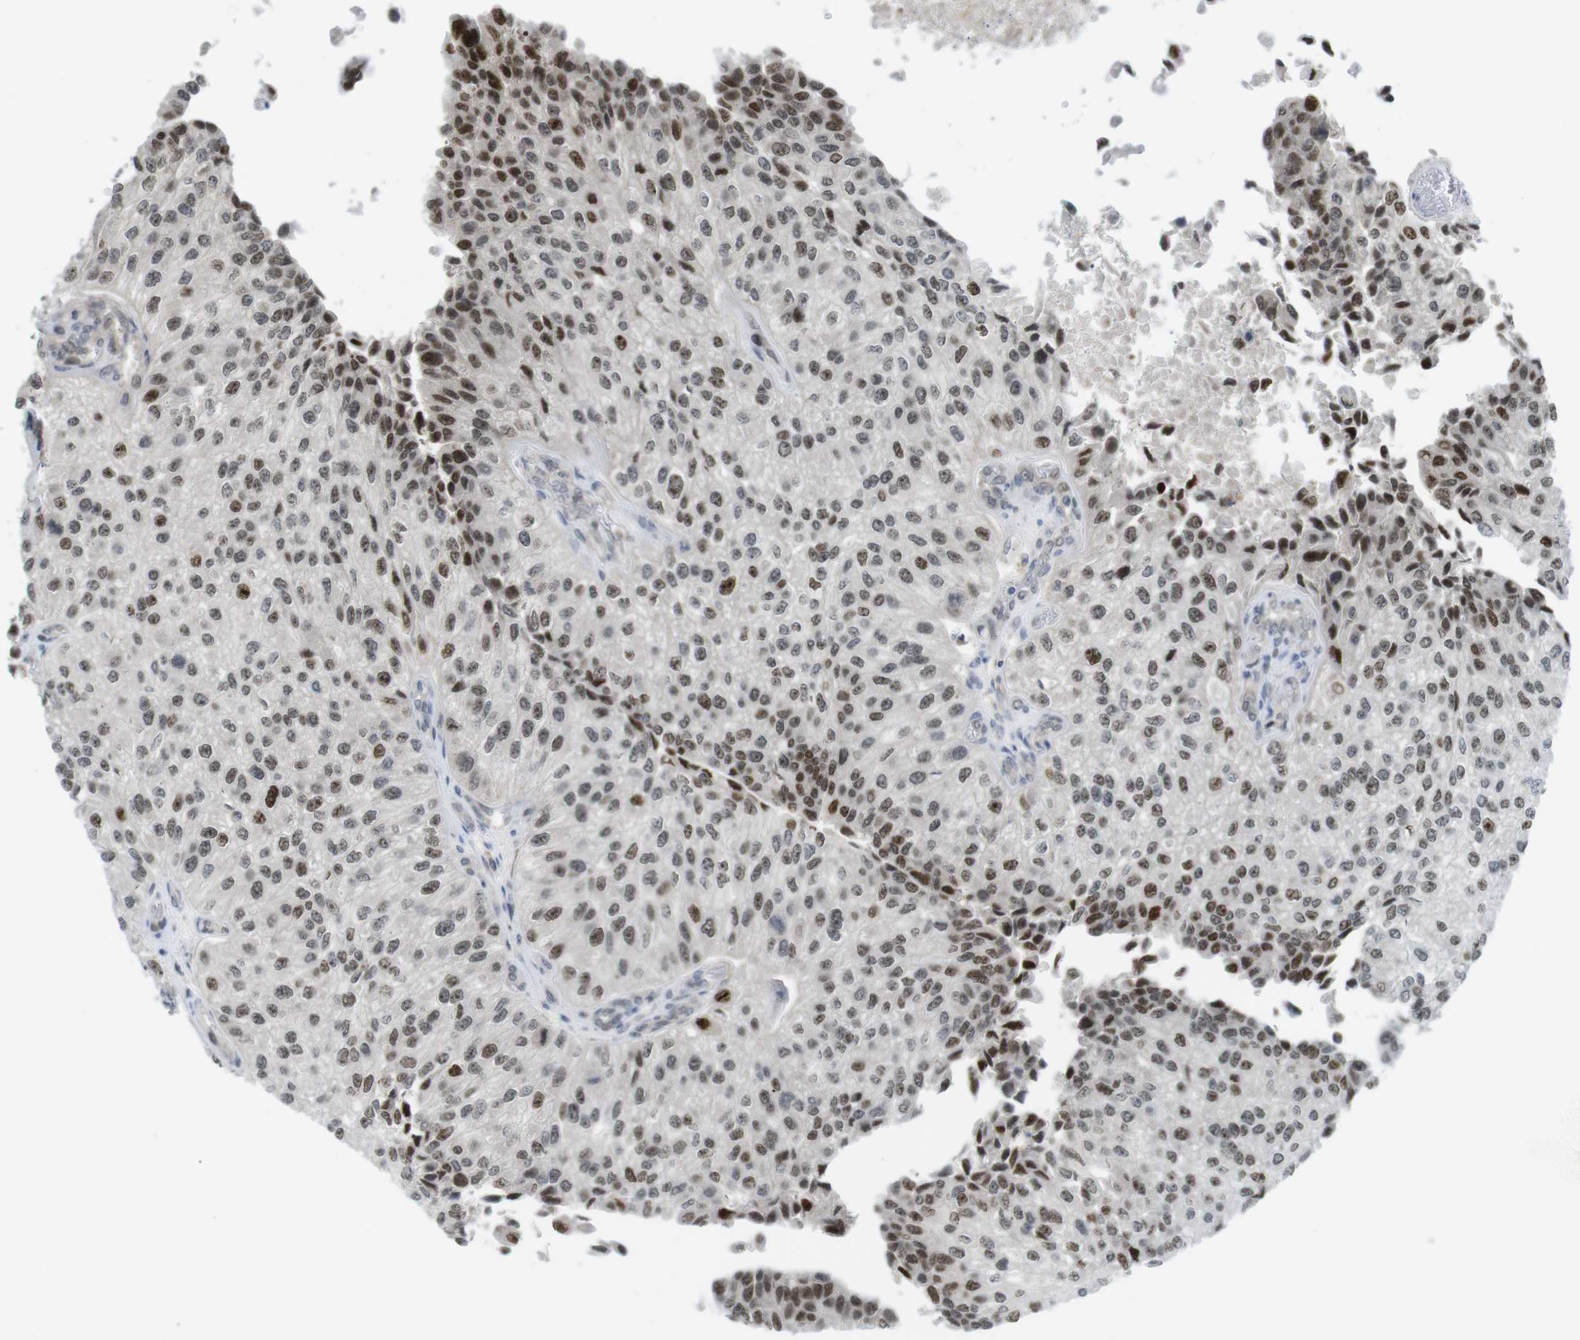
{"staining": {"intensity": "moderate", "quantity": ">75%", "location": "nuclear"}, "tissue": "urothelial cancer", "cell_type": "Tumor cells", "image_type": "cancer", "snomed": [{"axis": "morphology", "description": "Urothelial carcinoma, High grade"}, {"axis": "topography", "description": "Kidney"}, {"axis": "topography", "description": "Urinary bladder"}], "caption": "This histopathology image shows urothelial carcinoma (high-grade) stained with immunohistochemistry to label a protein in brown. The nuclear of tumor cells show moderate positivity for the protein. Nuclei are counter-stained blue.", "gene": "RCC1", "patient": {"sex": "male", "age": 77}}